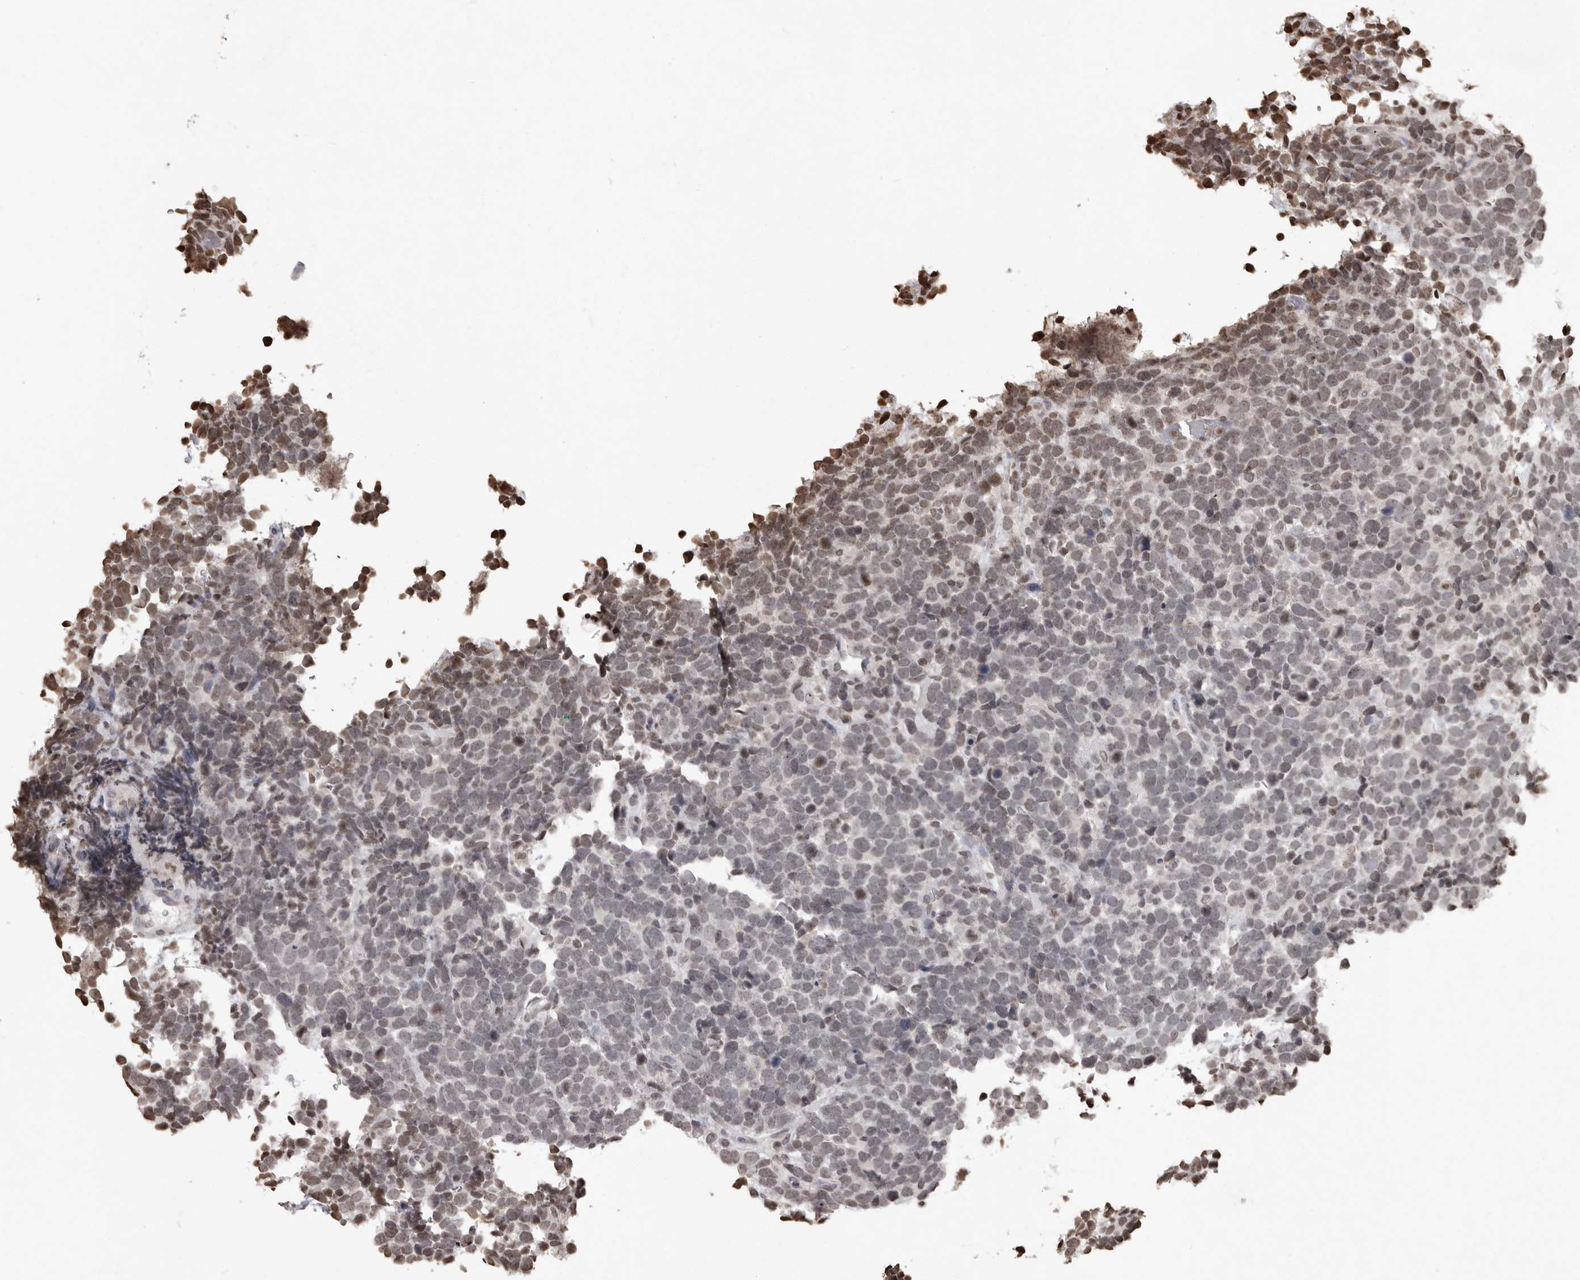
{"staining": {"intensity": "weak", "quantity": "<25%", "location": "nuclear"}, "tissue": "urothelial cancer", "cell_type": "Tumor cells", "image_type": "cancer", "snomed": [{"axis": "morphology", "description": "Urothelial carcinoma, High grade"}, {"axis": "topography", "description": "Urinary bladder"}], "caption": "A high-resolution histopathology image shows IHC staining of high-grade urothelial carcinoma, which shows no significant staining in tumor cells.", "gene": "WDR45", "patient": {"sex": "female", "age": 82}}